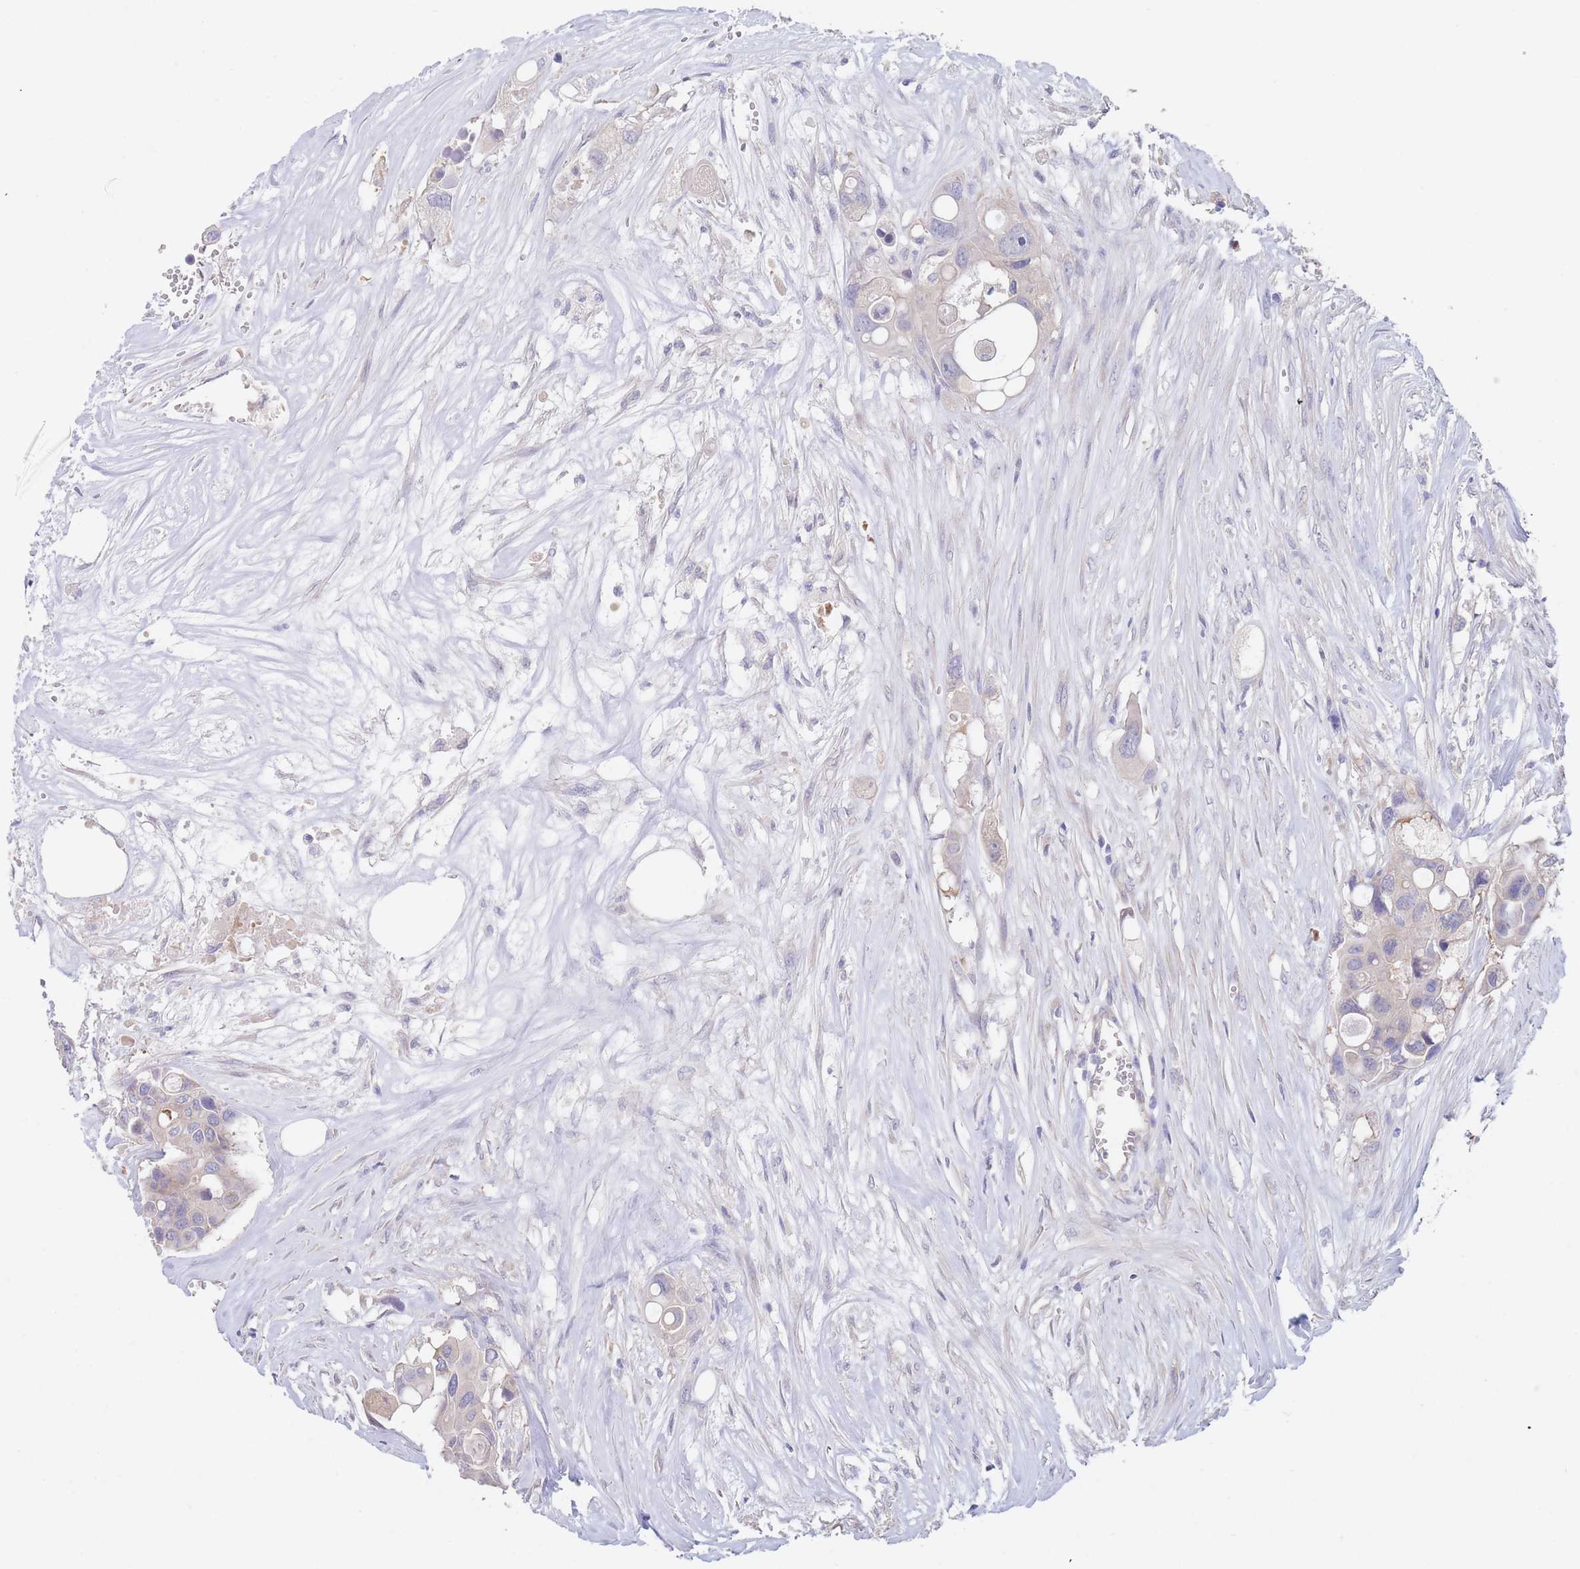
{"staining": {"intensity": "negative", "quantity": "none", "location": "none"}, "tissue": "colorectal cancer", "cell_type": "Tumor cells", "image_type": "cancer", "snomed": [{"axis": "morphology", "description": "Adenocarcinoma, NOS"}, {"axis": "topography", "description": "Colon"}], "caption": "Colorectal adenocarcinoma was stained to show a protein in brown. There is no significant staining in tumor cells. (DAB immunohistochemistry visualized using brightfield microscopy, high magnification).", "gene": "ZNF281", "patient": {"sex": "male", "age": 77}}